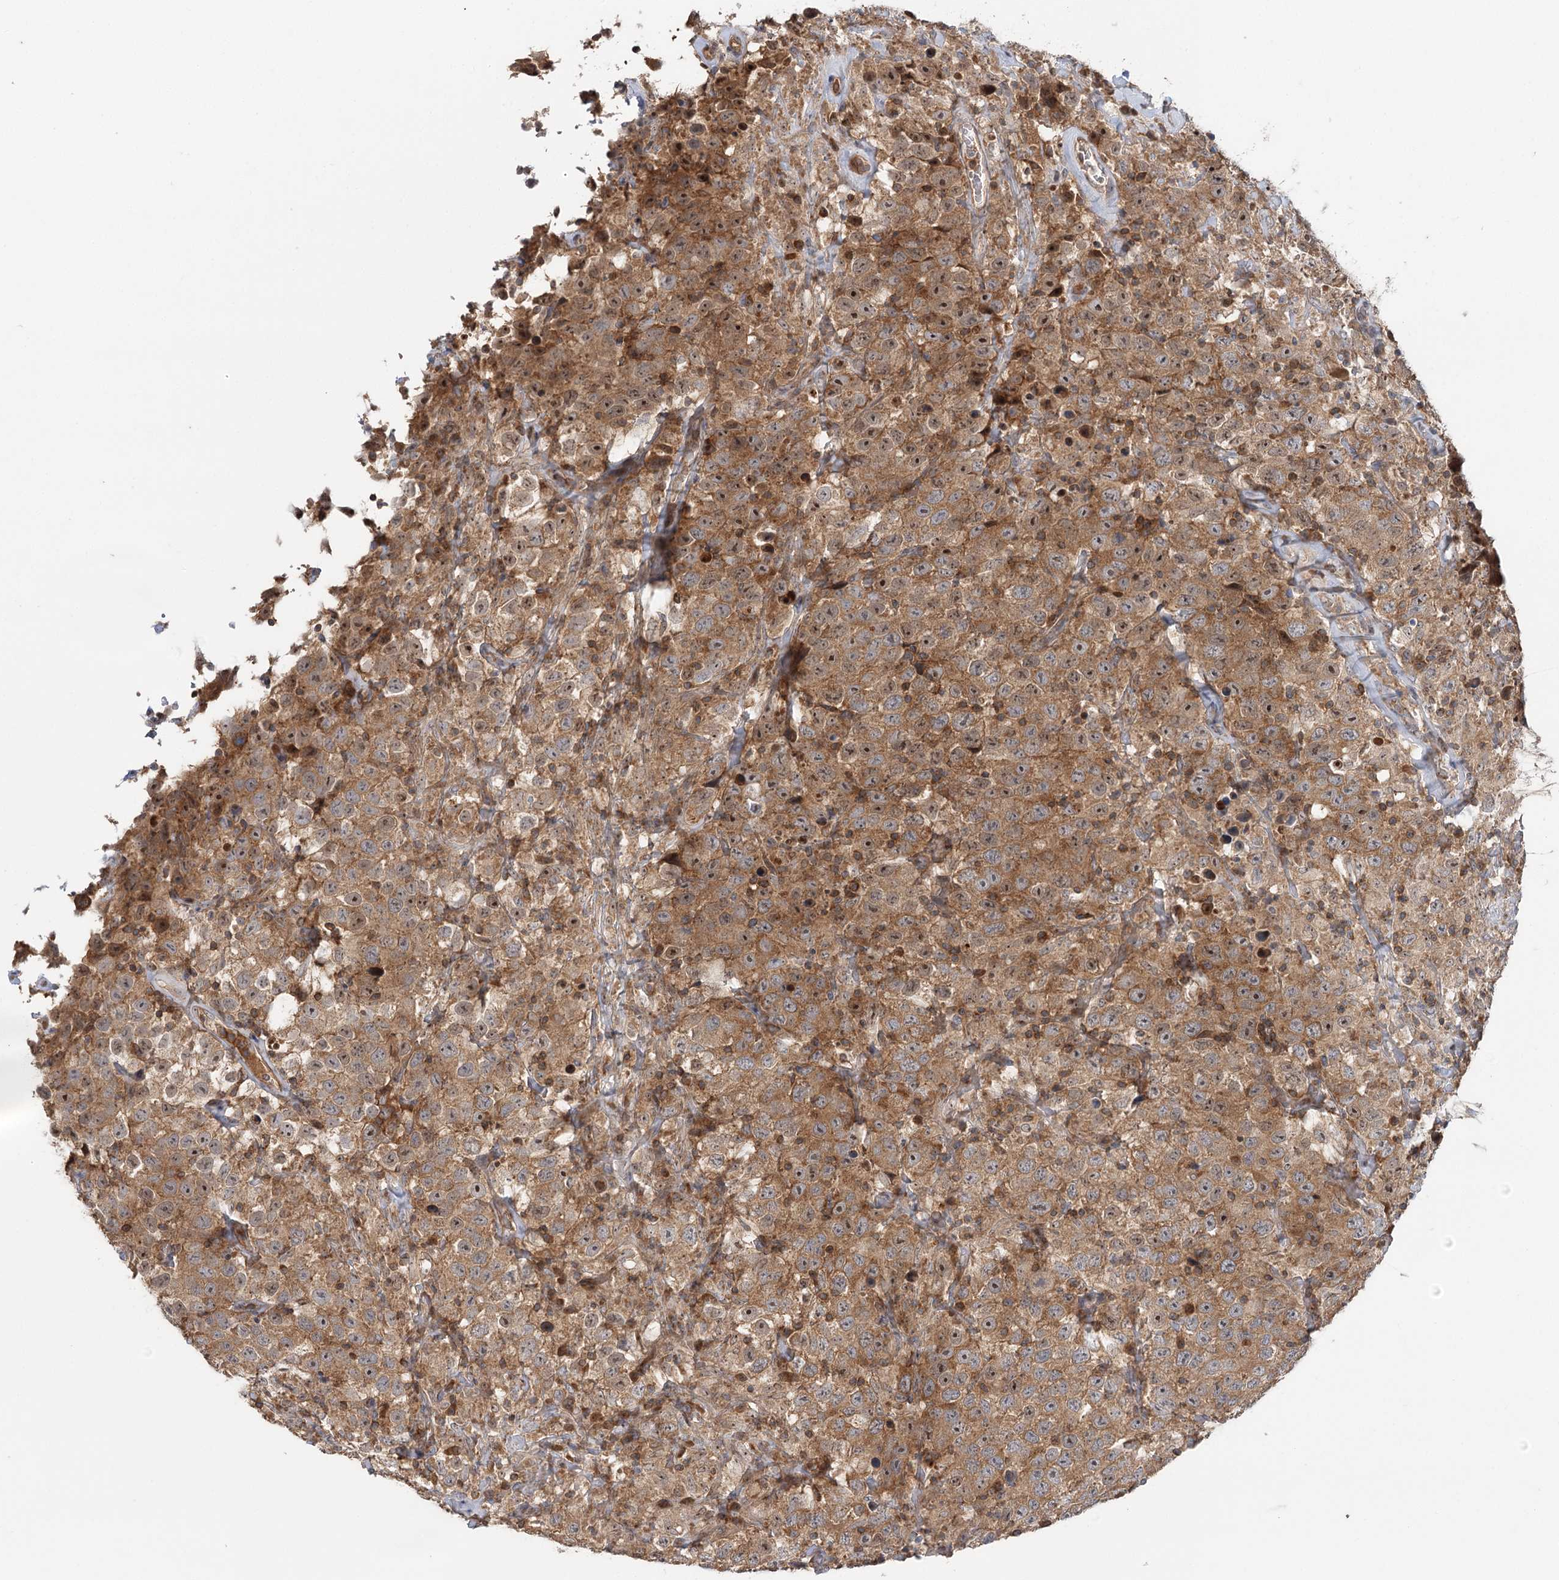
{"staining": {"intensity": "moderate", "quantity": ">75%", "location": "cytoplasmic/membranous,nuclear"}, "tissue": "testis cancer", "cell_type": "Tumor cells", "image_type": "cancer", "snomed": [{"axis": "morphology", "description": "Seminoma, NOS"}, {"axis": "topography", "description": "Testis"}], "caption": "This is an image of immunohistochemistry staining of testis cancer, which shows moderate expression in the cytoplasmic/membranous and nuclear of tumor cells.", "gene": "RAPGEF6", "patient": {"sex": "male", "age": 41}}